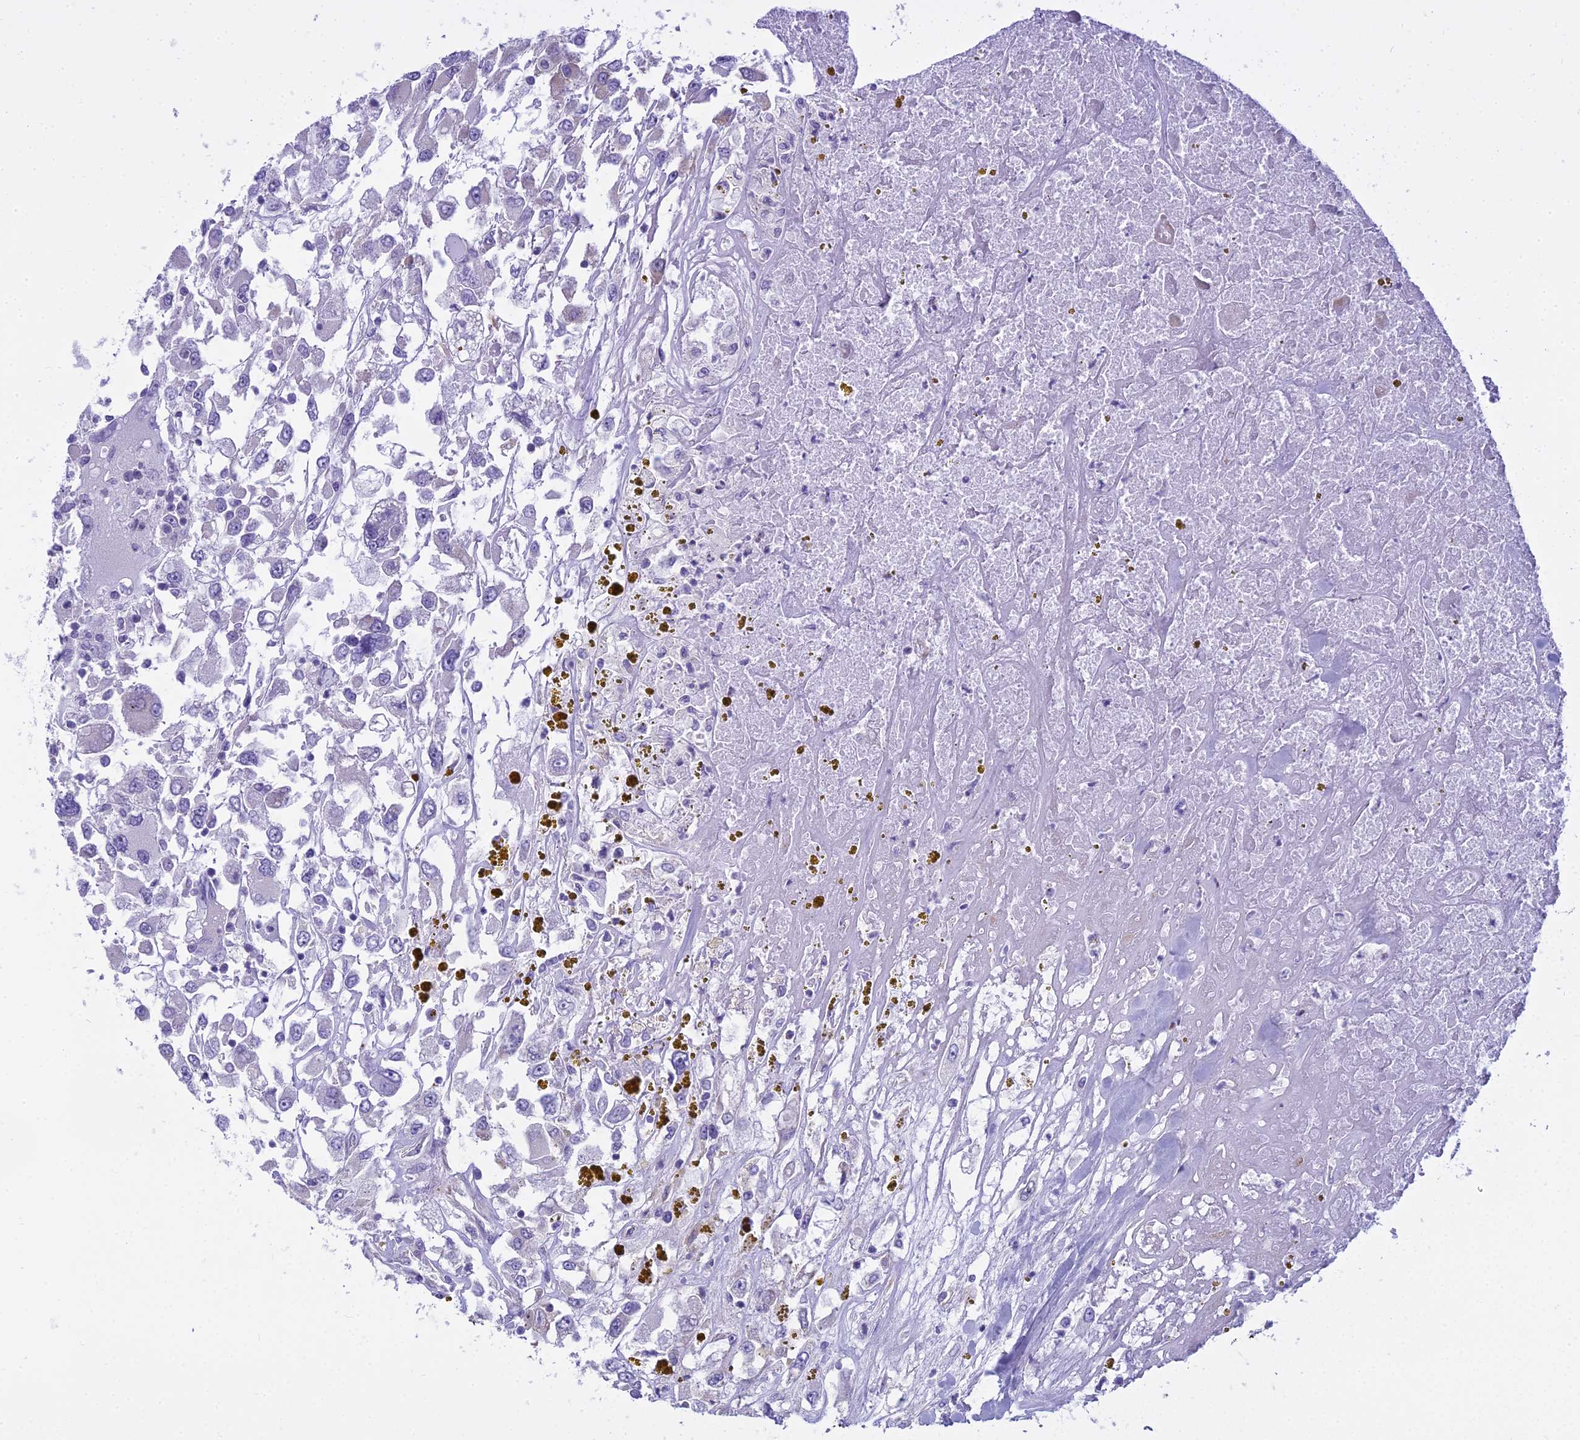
{"staining": {"intensity": "negative", "quantity": "none", "location": "none"}, "tissue": "renal cancer", "cell_type": "Tumor cells", "image_type": "cancer", "snomed": [{"axis": "morphology", "description": "Adenocarcinoma, NOS"}, {"axis": "topography", "description": "Kidney"}], "caption": "This is a micrograph of immunohistochemistry staining of renal cancer (adenocarcinoma), which shows no staining in tumor cells.", "gene": "PCDHB14", "patient": {"sex": "female", "age": 52}}